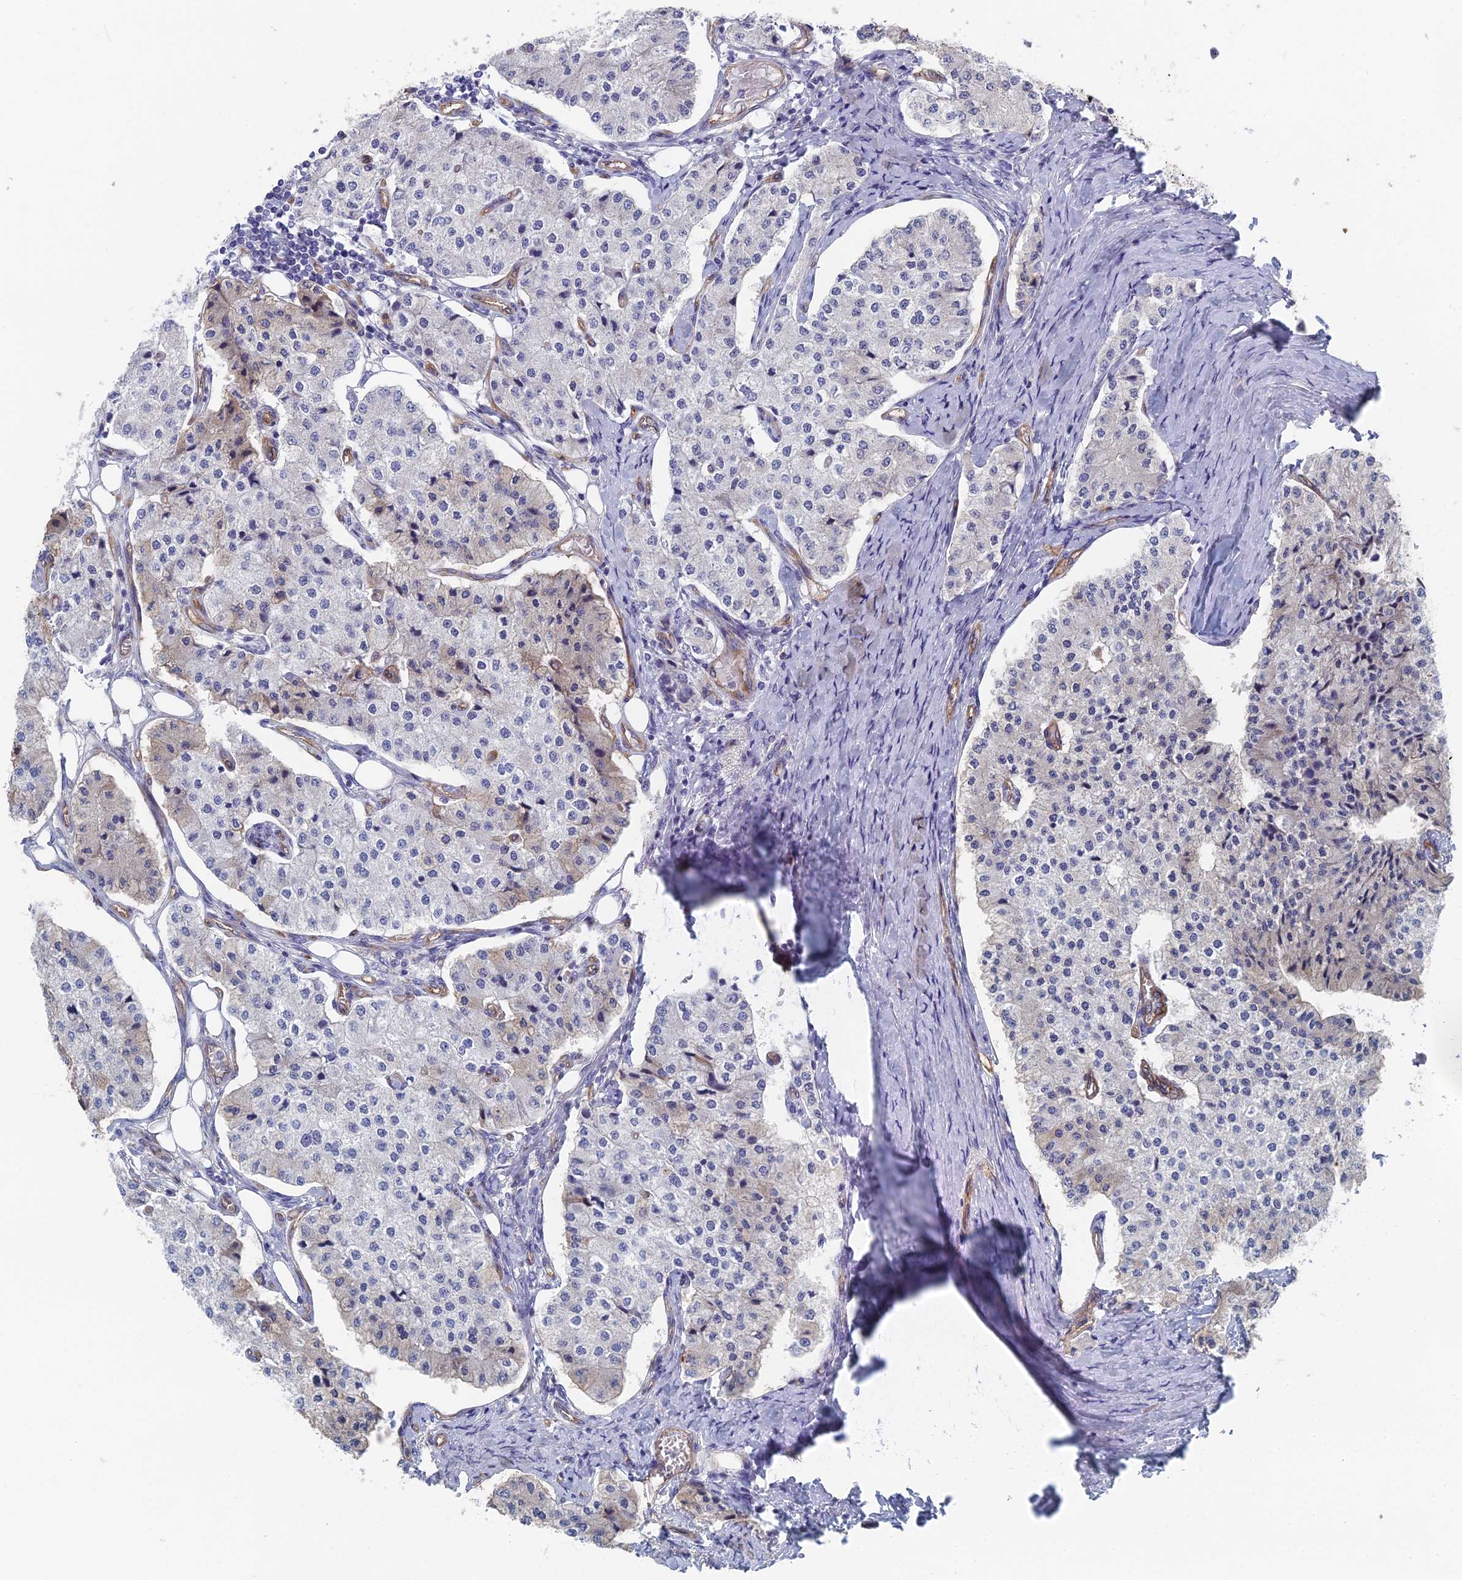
{"staining": {"intensity": "negative", "quantity": "none", "location": "none"}, "tissue": "carcinoid", "cell_type": "Tumor cells", "image_type": "cancer", "snomed": [{"axis": "morphology", "description": "Carcinoid, malignant, NOS"}, {"axis": "topography", "description": "Colon"}], "caption": "Malignant carcinoid stained for a protein using immunohistochemistry (IHC) exhibits no expression tumor cells.", "gene": "ARAP3", "patient": {"sex": "female", "age": 52}}